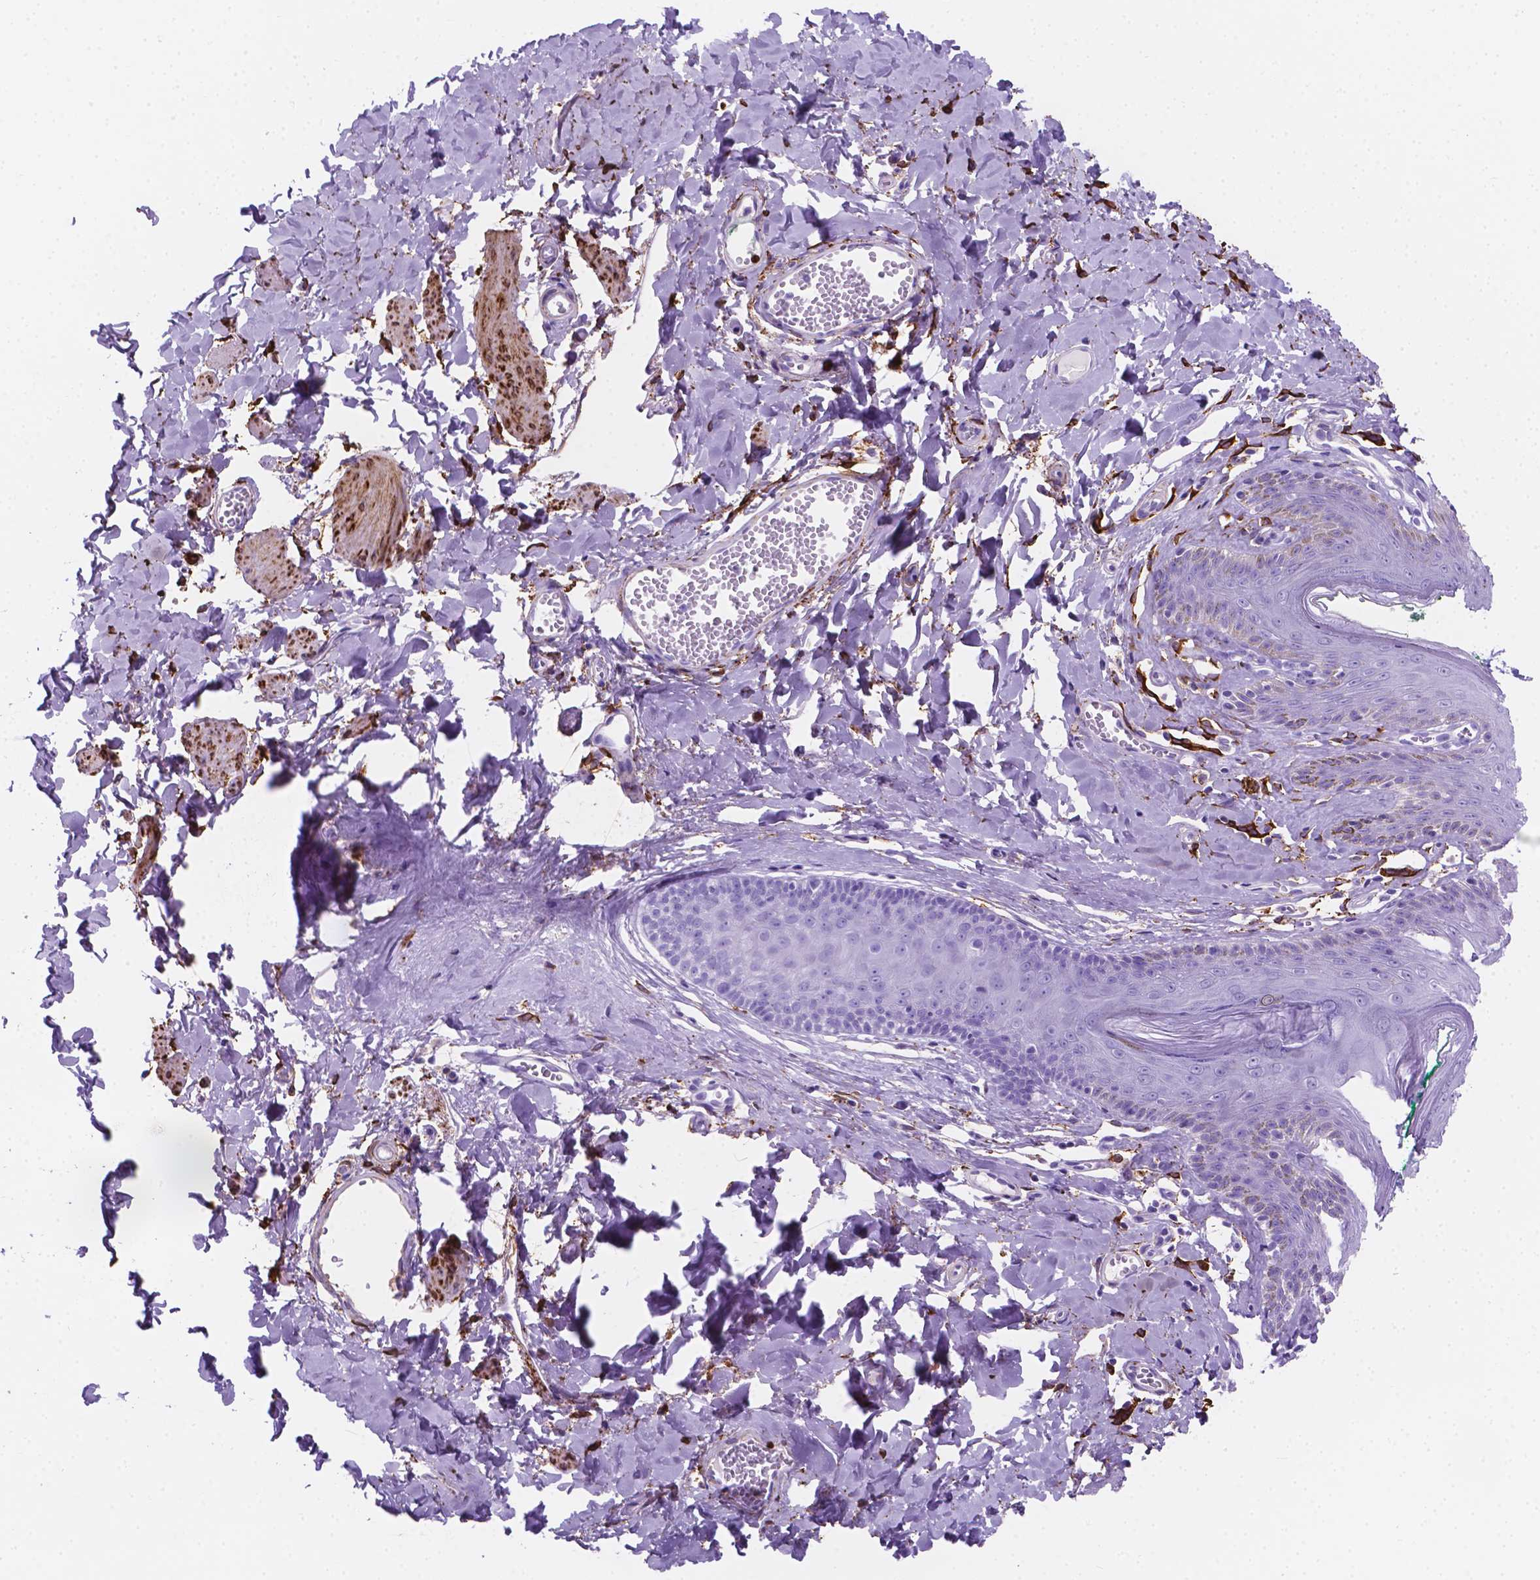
{"staining": {"intensity": "moderate", "quantity": "<25%", "location": "cytoplasmic/membranous"}, "tissue": "skin", "cell_type": "Epidermal cells", "image_type": "normal", "snomed": [{"axis": "morphology", "description": "Normal tissue, NOS"}, {"axis": "topography", "description": "Vulva"}, {"axis": "topography", "description": "Peripheral nerve tissue"}], "caption": "This image reveals unremarkable skin stained with immunohistochemistry to label a protein in brown. The cytoplasmic/membranous of epidermal cells show moderate positivity for the protein. Nuclei are counter-stained blue.", "gene": "MACF1", "patient": {"sex": "female", "age": 66}}